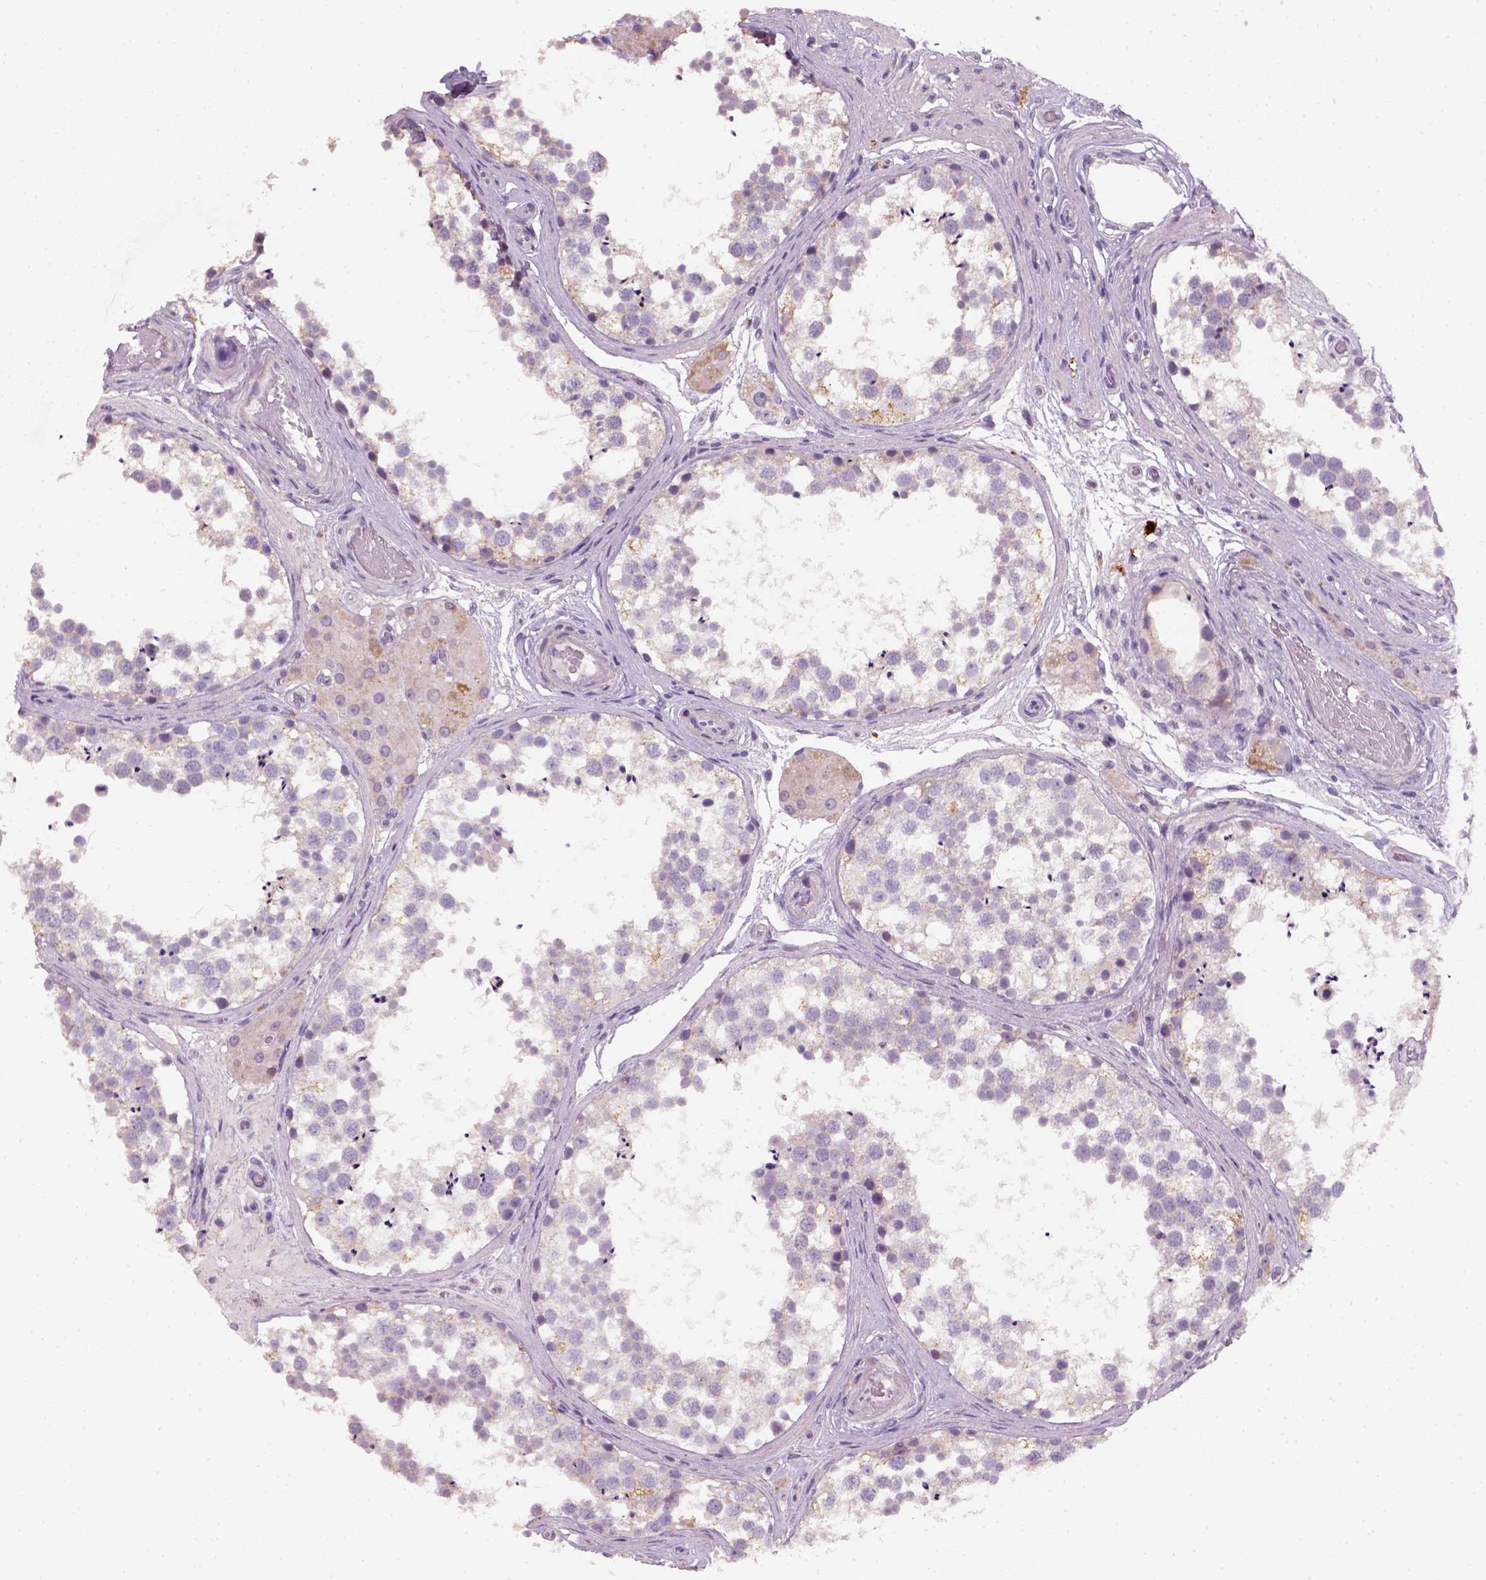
{"staining": {"intensity": "negative", "quantity": "none", "location": "none"}, "tissue": "testis", "cell_type": "Cells in seminiferous ducts", "image_type": "normal", "snomed": [{"axis": "morphology", "description": "Normal tissue, NOS"}, {"axis": "morphology", "description": "Seminoma, NOS"}, {"axis": "topography", "description": "Testis"}], "caption": "Histopathology image shows no significant protein staining in cells in seminiferous ducts of benign testis. (Brightfield microscopy of DAB immunohistochemistry at high magnification).", "gene": "NUDT6", "patient": {"sex": "male", "age": 65}}